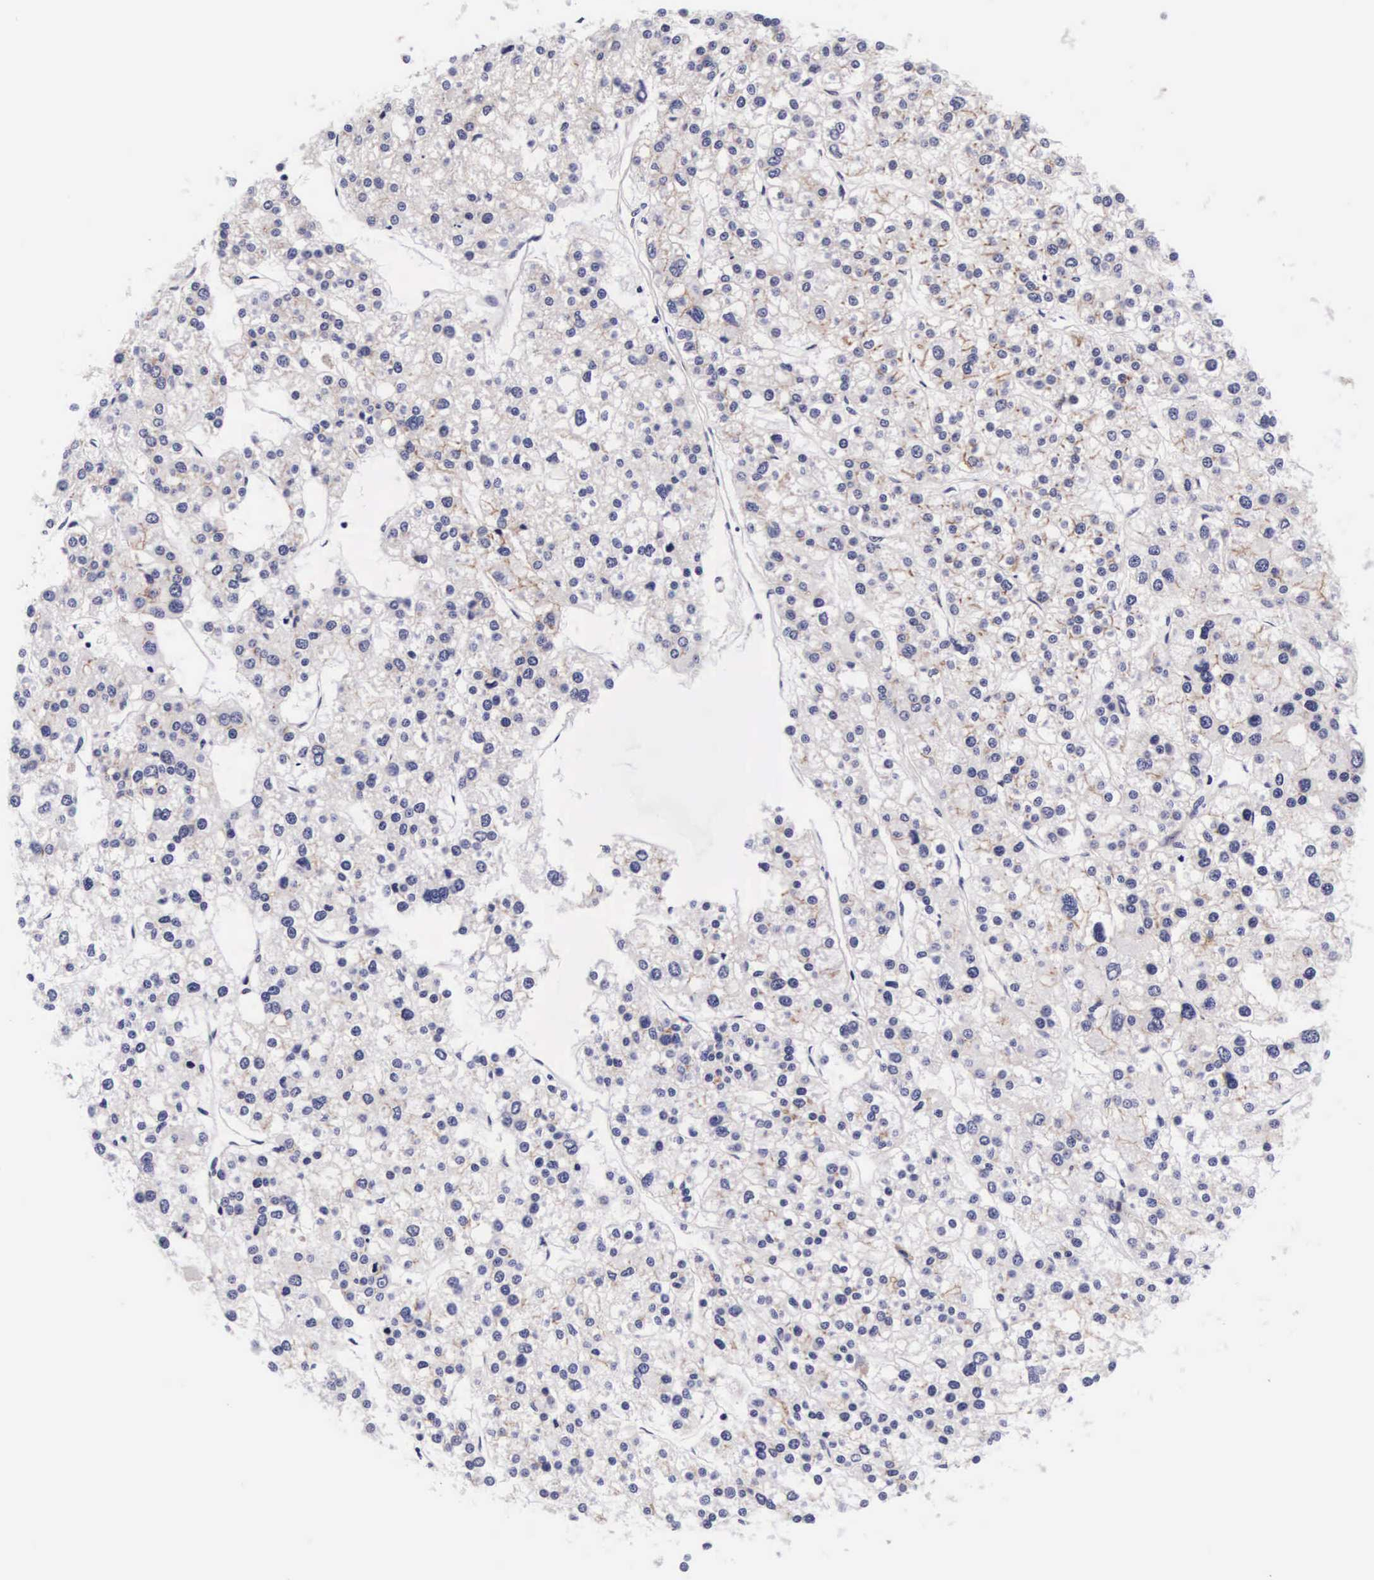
{"staining": {"intensity": "weak", "quantity": "<25%", "location": "cytoplasmic/membranous"}, "tissue": "liver cancer", "cell_type": "Tumor cells", "image_type": "cancer", "snomed": [{"axis": "morphology", "description": "Carcinoma, Hepatocellular, NOS"}, {"axis": "topography", "description": "Liver"}], "caption": "An immunohistochemistry (IHC) histopathology image of liver hepatocellular carcinoma is shown. There is no staining in tumor cells of liver hepatocellular carcinoma.", "gene": "PHETA2", "patient": {"sex": "female", "age": 85}}